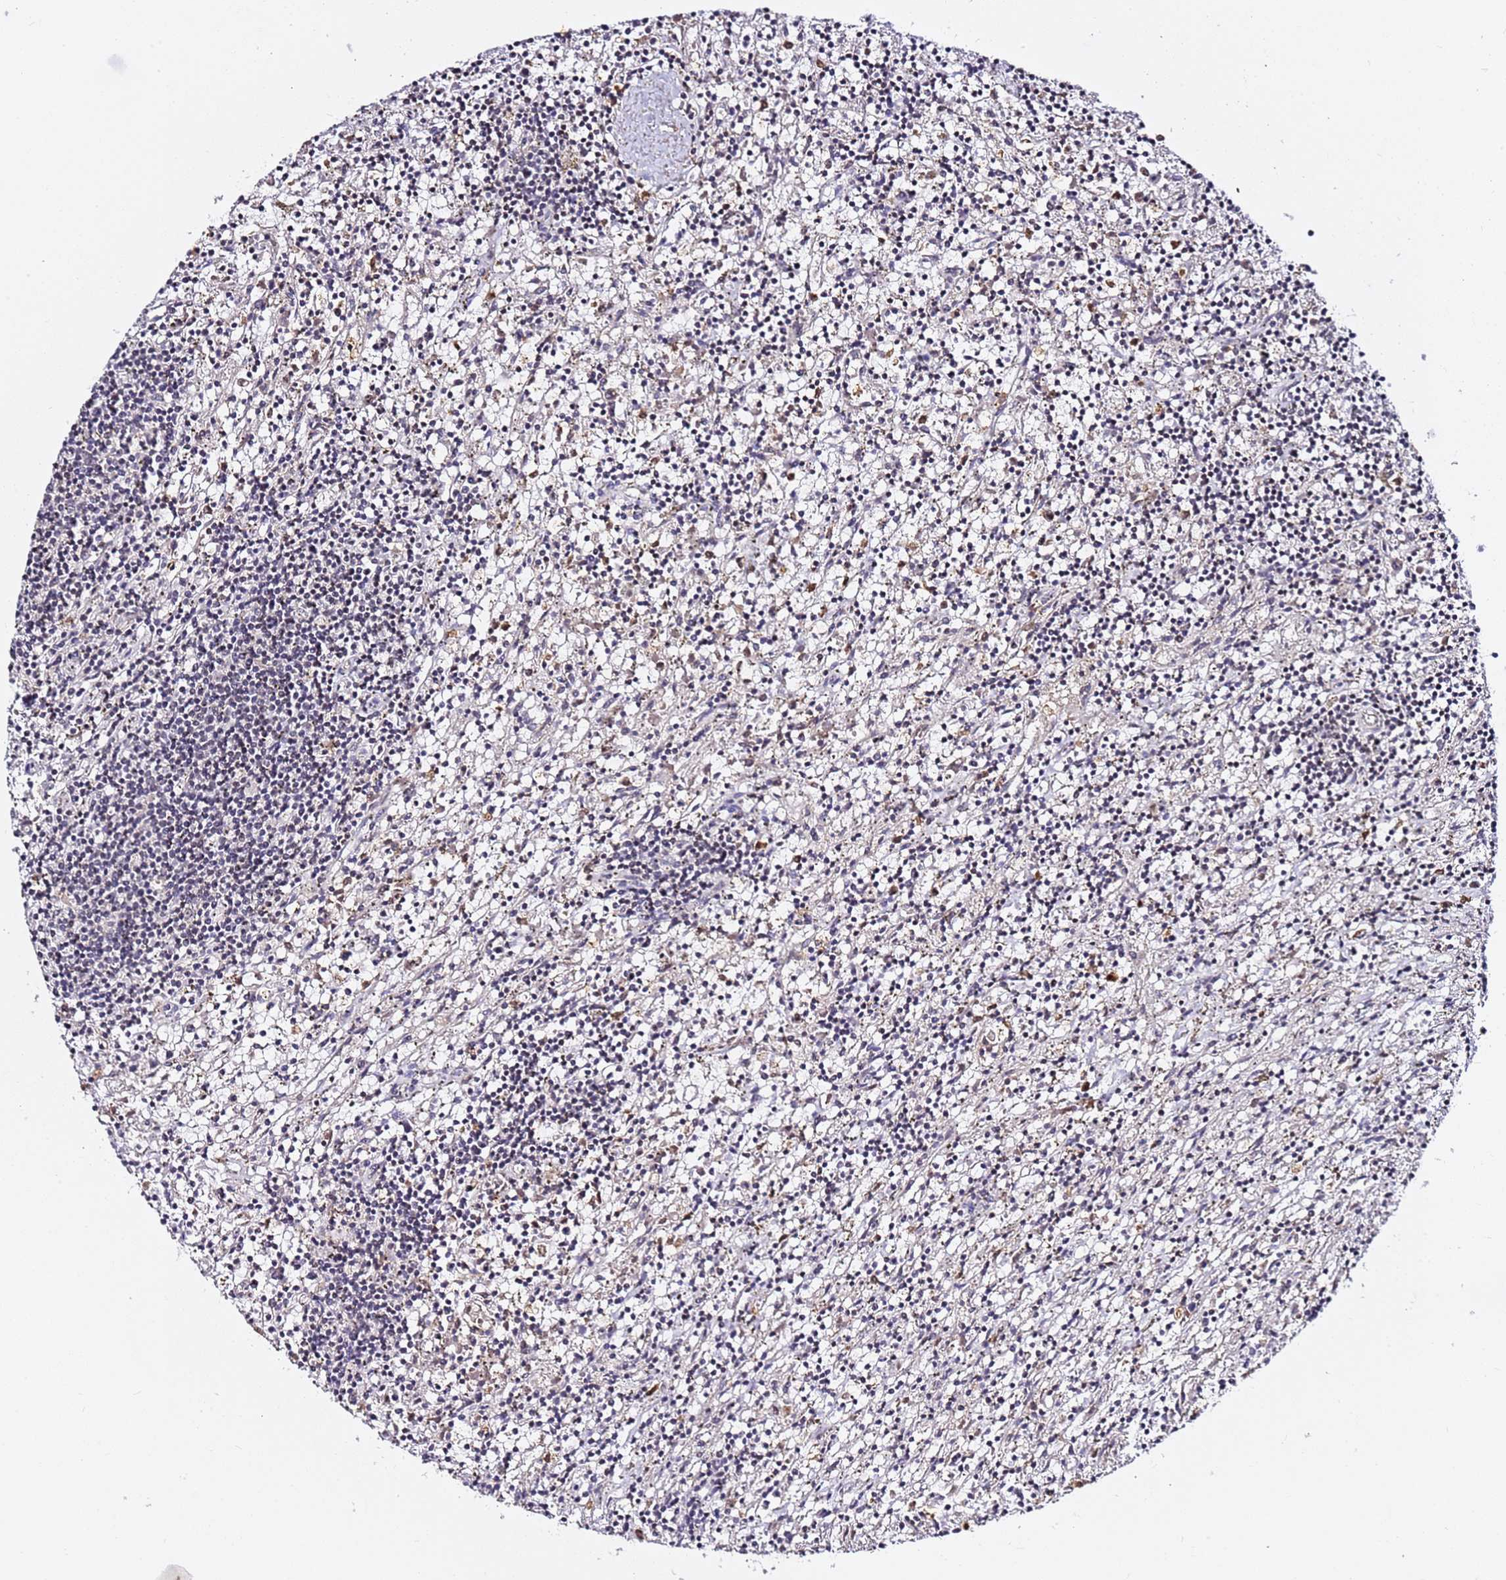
{"staining": {"intensity": "negative", "quantity": "none", "location": "none"}, "tissue": "lymphoma", "cell_type": "Tumor cells", "image_type": "cancer", "snomed": [{"axis": "morphology", "description": "Malignant lymphoma, non-Hodgkin's type, Low grade"}, {"axis": "topography", "description": "Spleen"}], "caption": "Tumor cells show no significant protein positivity in low-grade malignant lymphoma, non-Hodgkin's type.", "gene": "FCF1", "patient": {"sex": "male", "age": 76}}